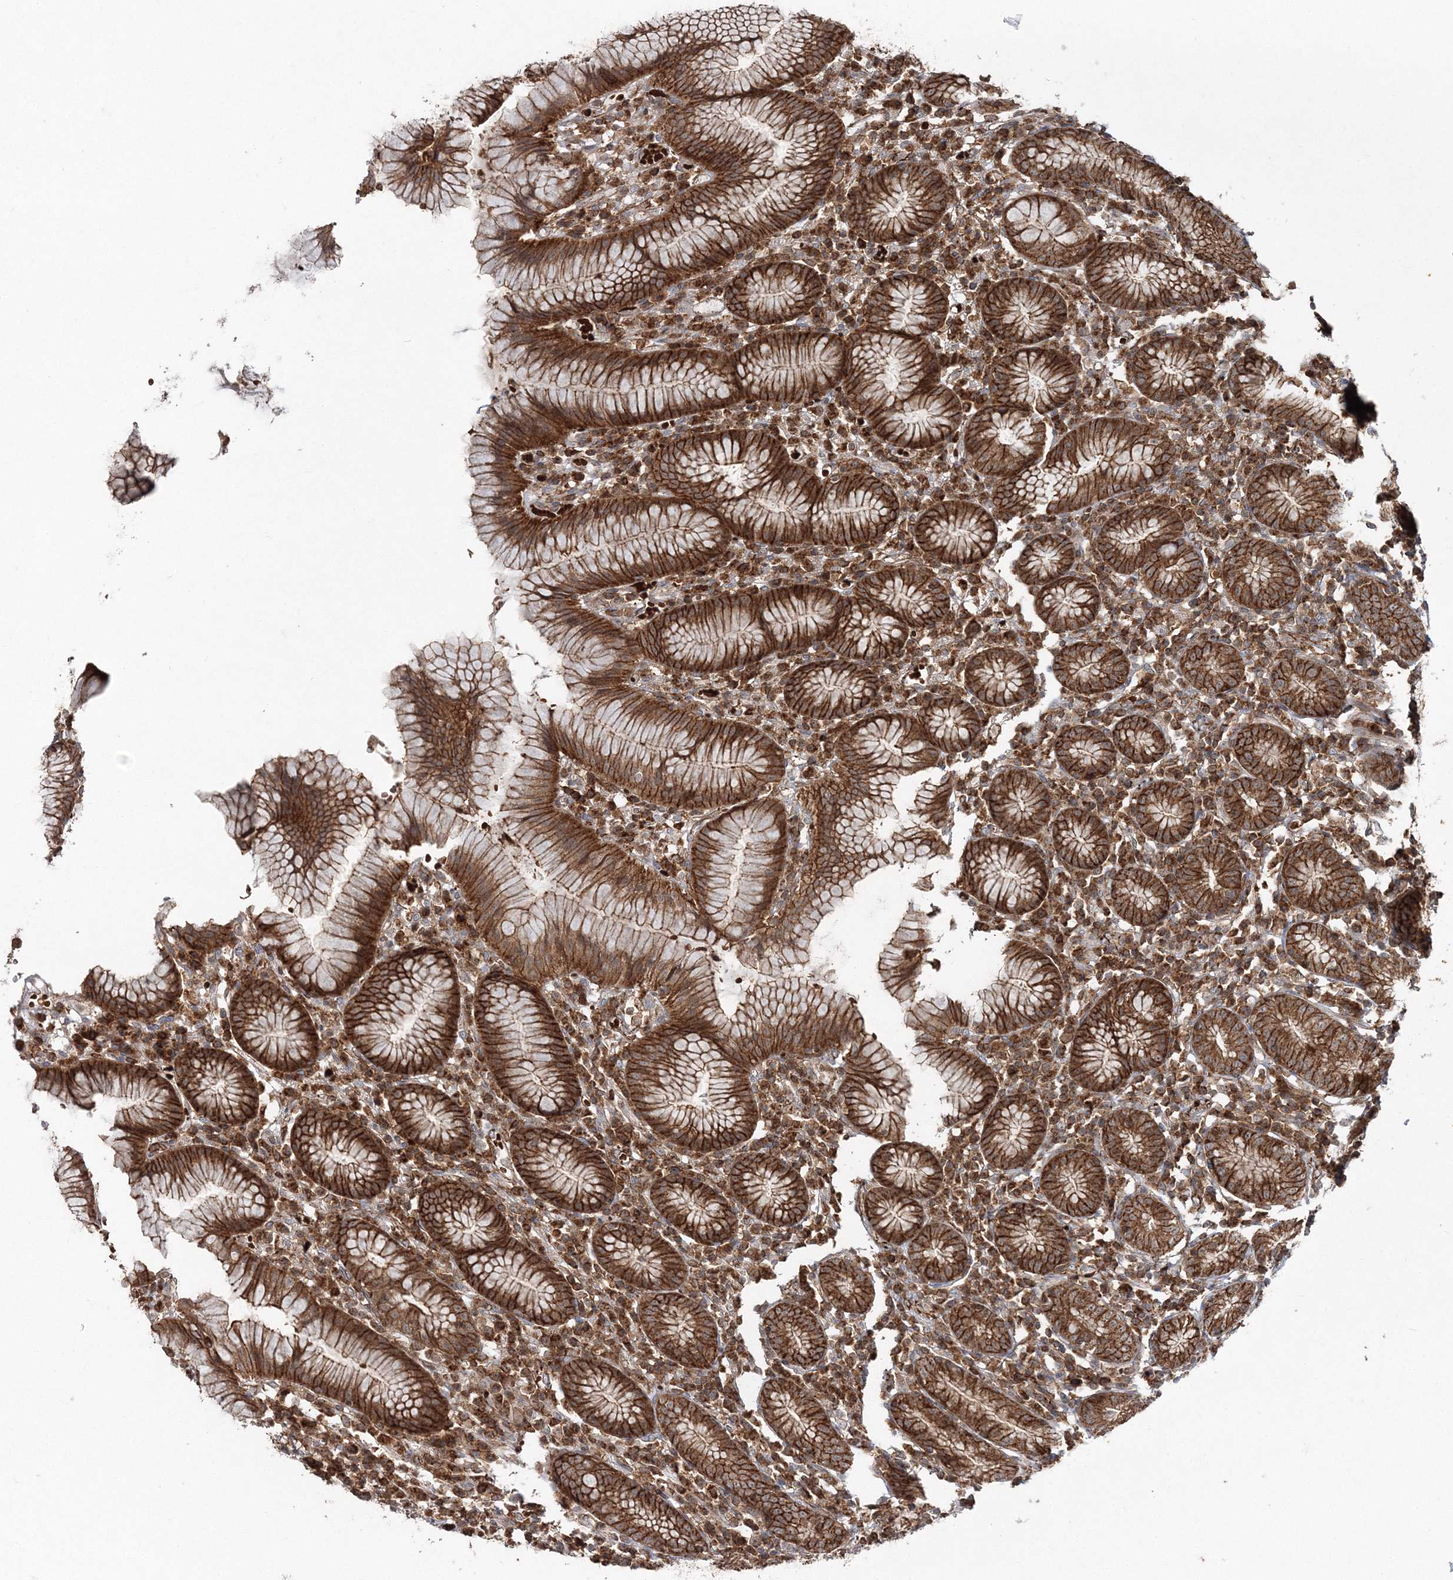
{"staining": {"intensity": "strong", "quantity": ">75%", "location": "cytoplasmic/membranous,nuclear"}, "tissue": "stomach", "cell_type": "Glandular cells", "image_type": "normal", "snomed": [{"axis": "morphology", "description": "Normal tissue, NOS"}, {"axis": "topography", "description": "Stomach"}], "caption": "Strong cytoplasmic/membranous,nuclear expression for a protein is present in about >75% of glandular cells of normal stomach using immunohistochemistry.", "gene": "PCBD2", "patient": {"sex": "male", "age": 55}}